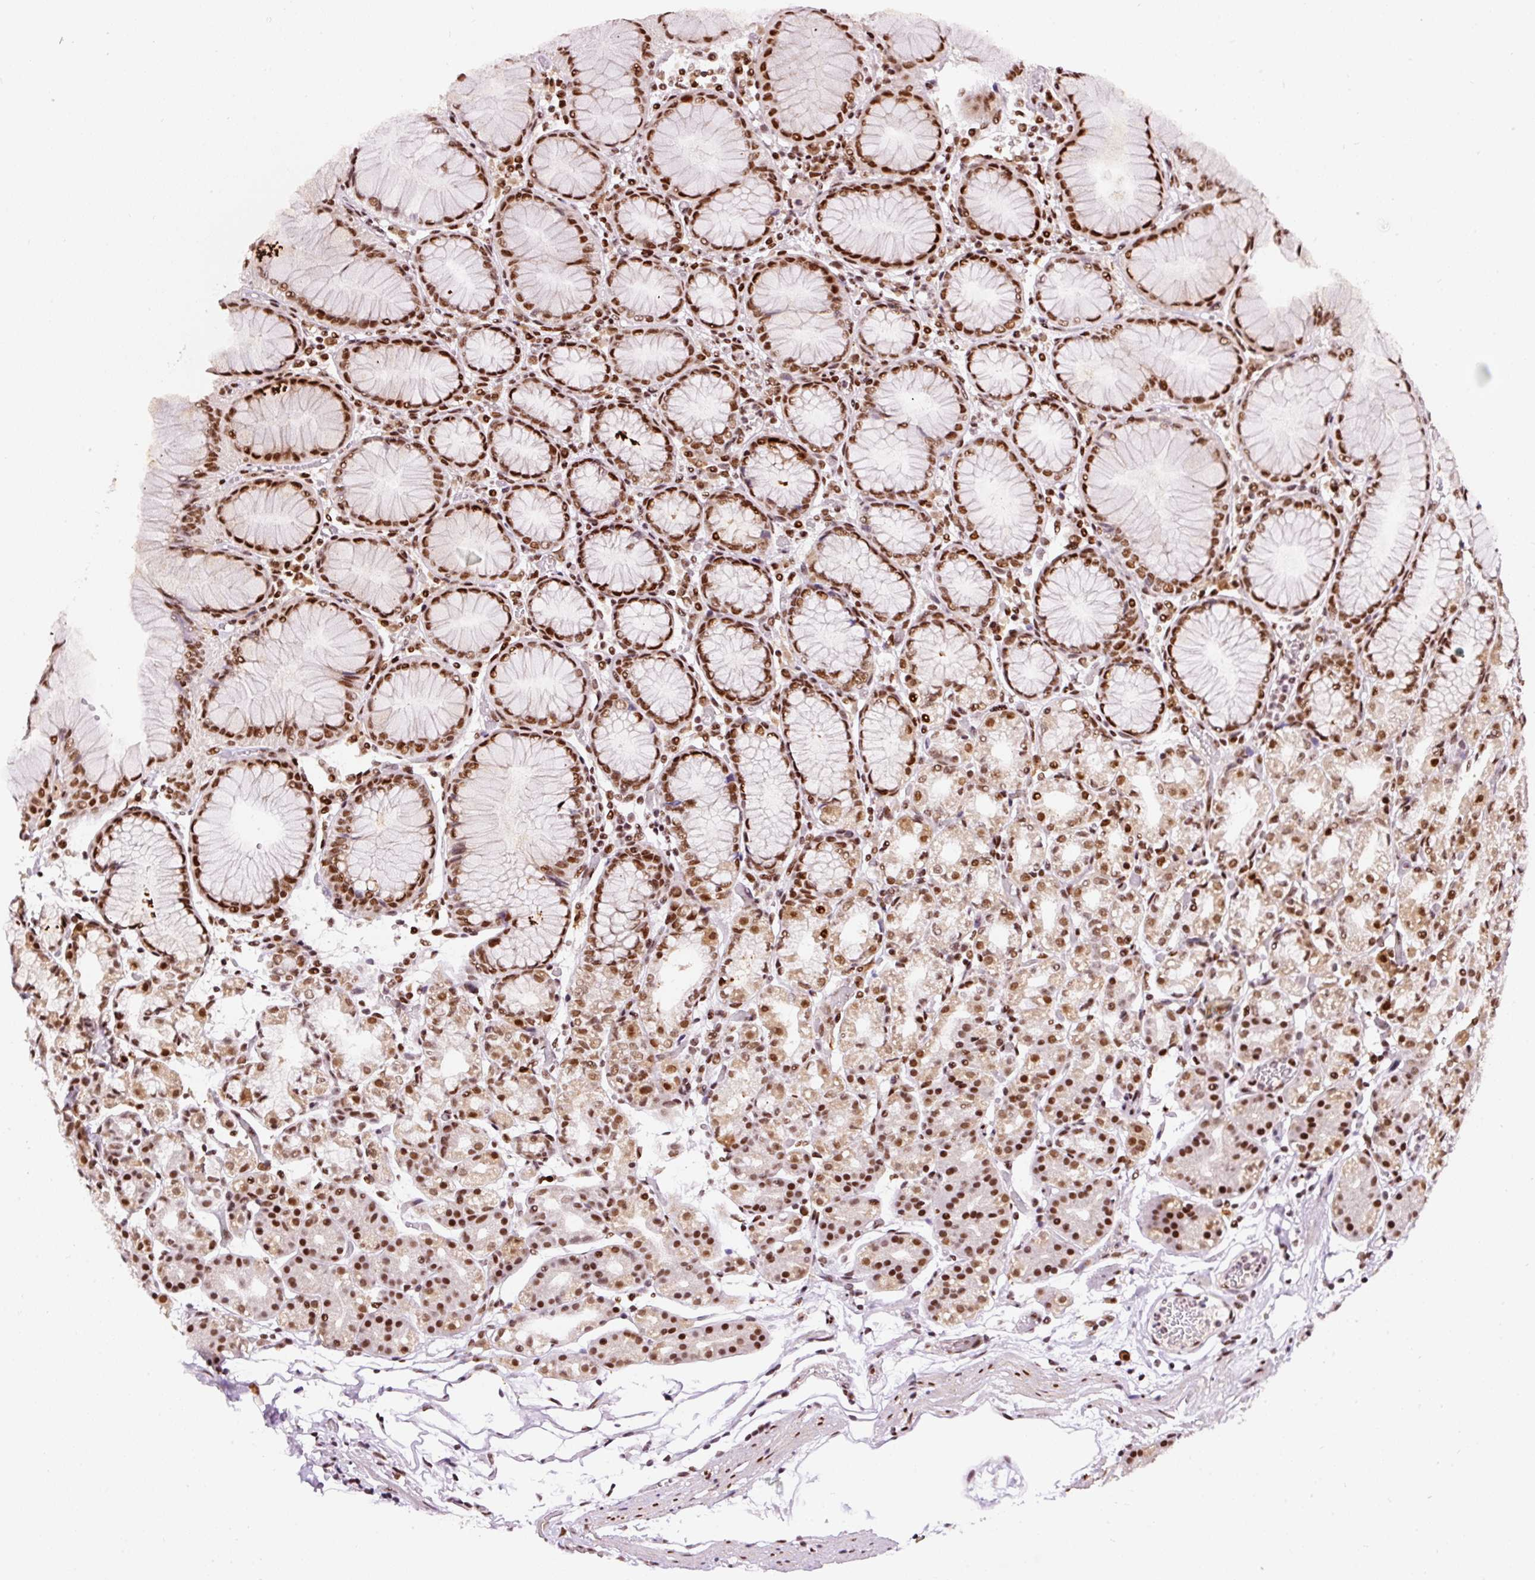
{"staining": {"intensity": "strong", "quantity": ">75%", "location": "cytoplasmic/membranous,nuclear"}, "tissue": "stomach", "cell_type": "Glandular cells", "image_type": "normal", "snomed": [{"axis": "morphology", "description": "Normal tissue, NOS"}, {"axis": "topography", "description": "Stomach"}], "caption": "Immunohistochemical staining of unremarkable stomach demonstrates strong cytoplasmic/membranous,nuclear protein staining in approximately >75% of glandular cells. The staining is performed using DAB brown chromogen to label protein expression. The nuclei are counter-stained blue using hematoxylin.", "gene": "HNRNPC", "patient": {"sex": "female", "age": 57}}